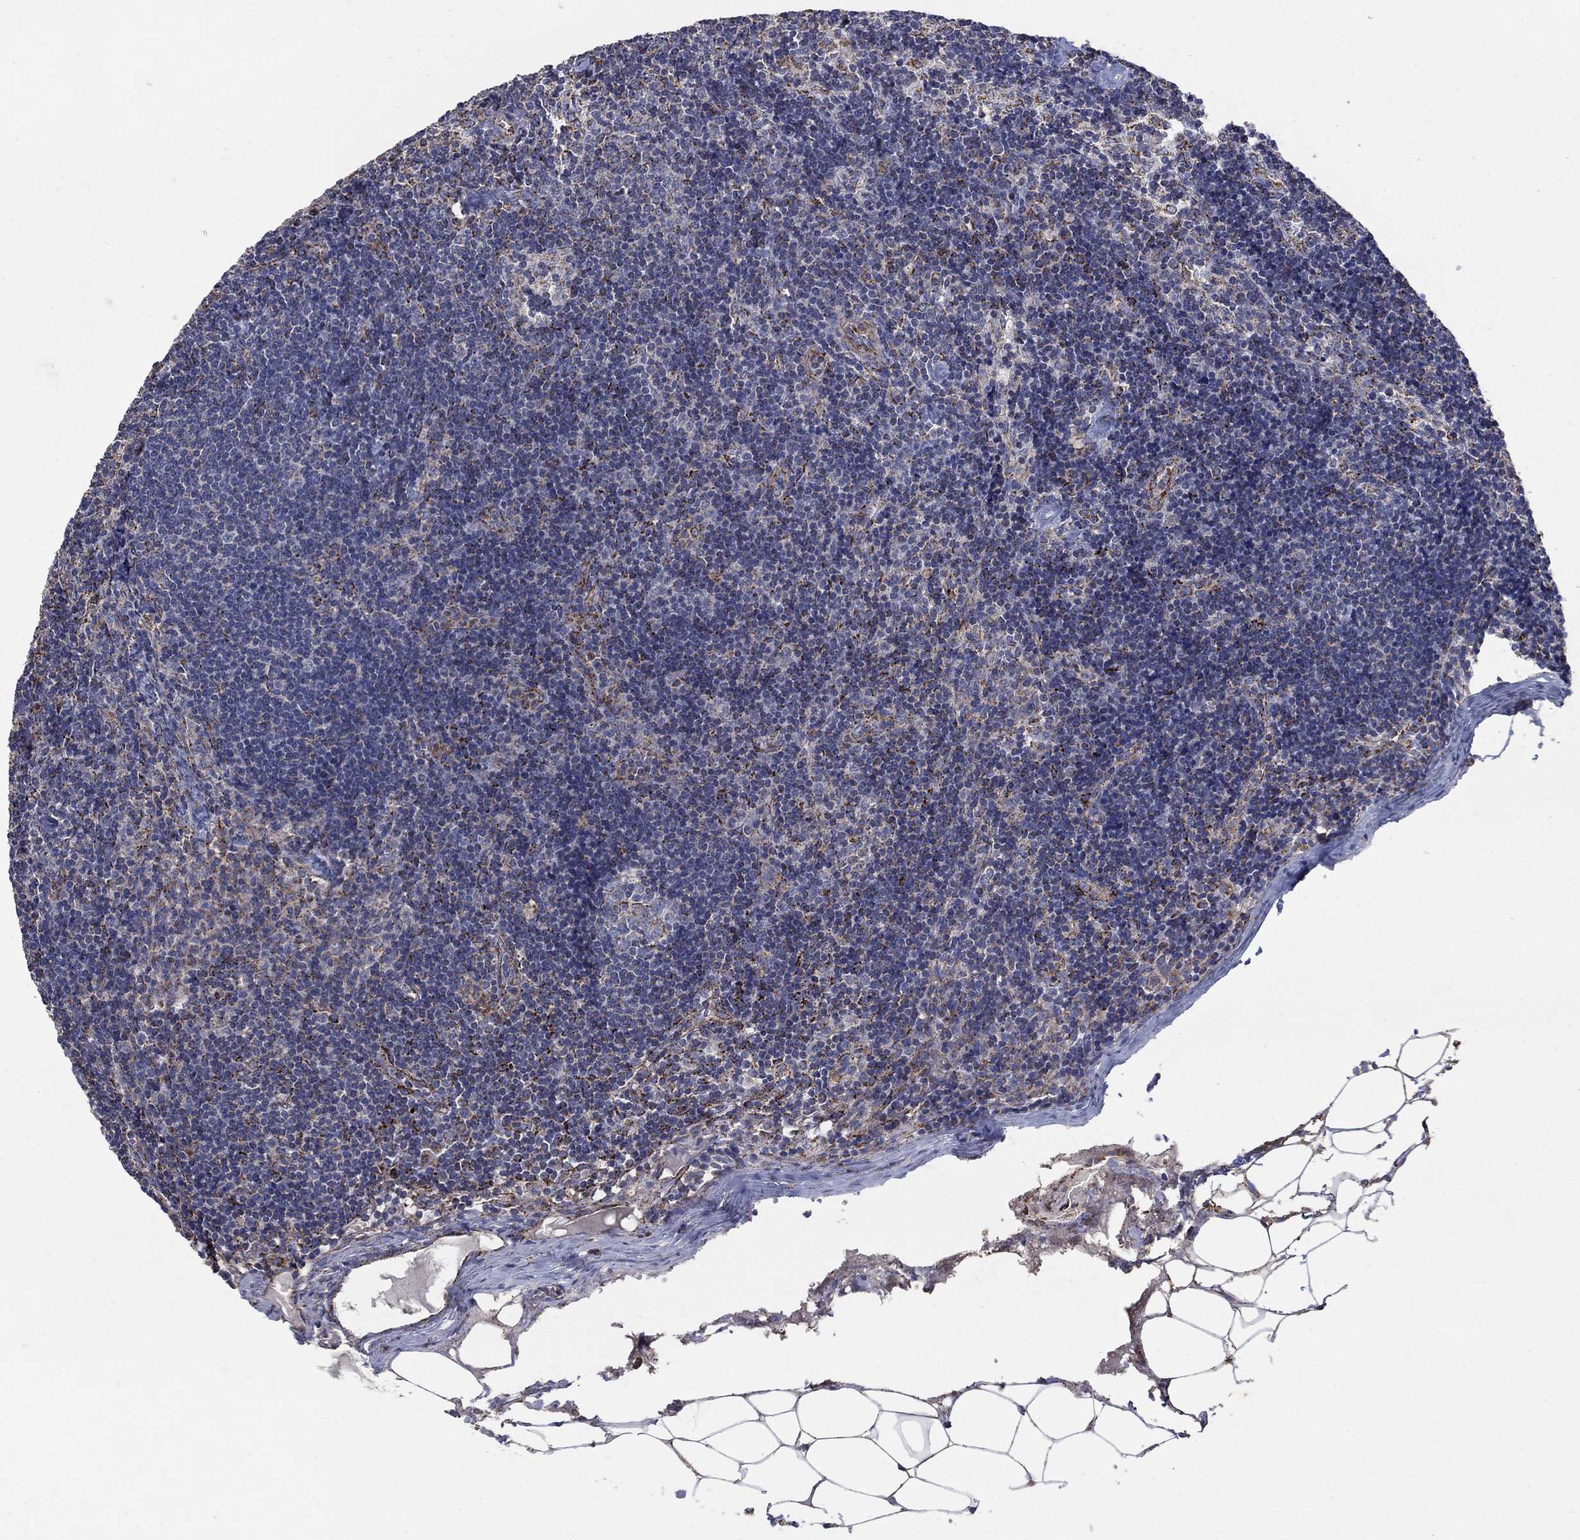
{"staining": {"intensity": "weak", "quantity": "25%-75%", "location": "cytoplasmic/membranous"}, "tissue": "lymph node", "cell_type": "Non-germinal center cells", "image_type": "normal", "snomed": [{"axis": "morphology", "description": "Normal tissue, NOS"}, {"axis": "topography", "description": "Lymph node"}], "caption": "A brown stain shows weak cytoplasmic/membranous expression of a protein in non-germinal center cells of unremarkable lymph node.", "gene": "PNPLA2", "patient": {"sex": "female", "age": 51}}